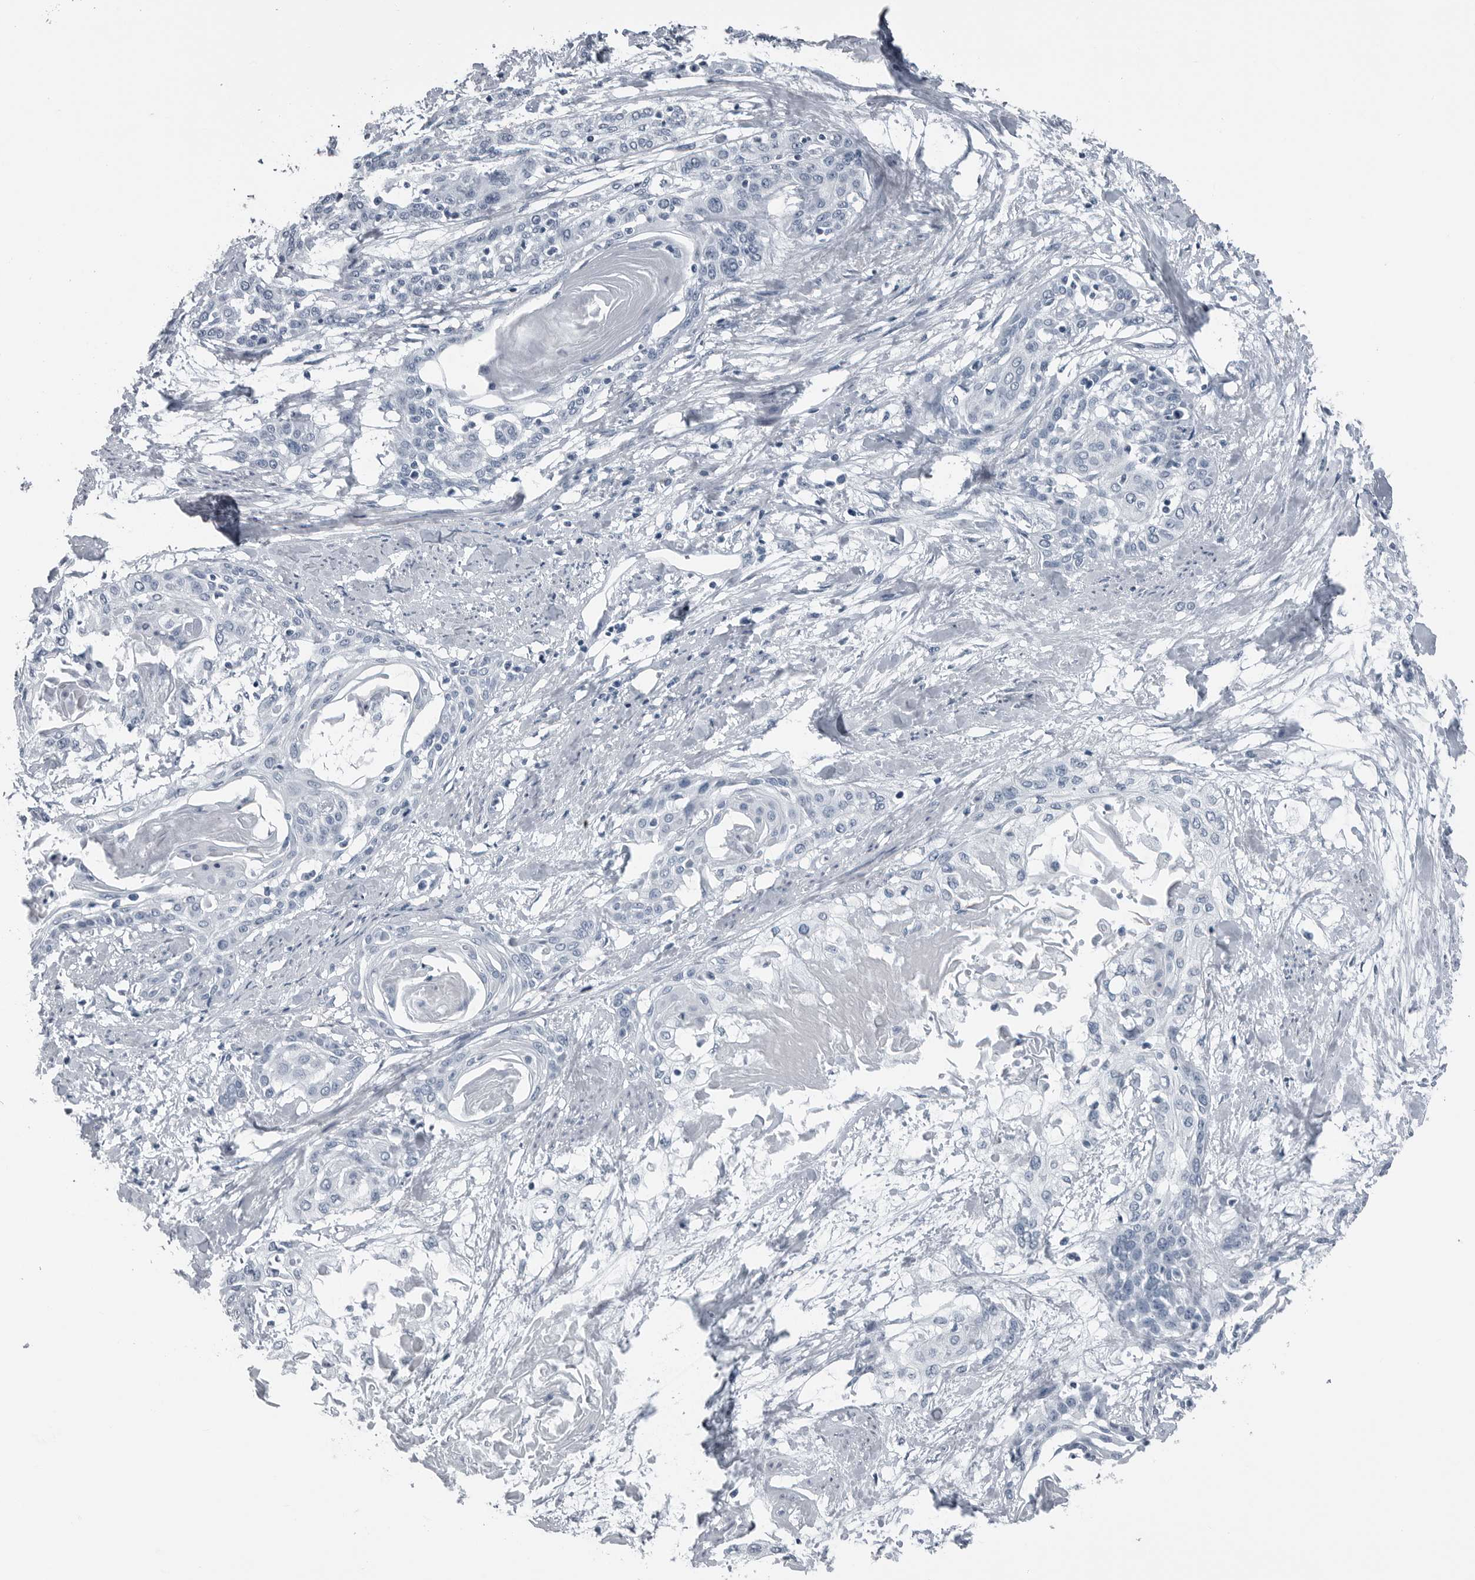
{"staining": {"intensity": "negative", "quantity": "none", "location": "none"}, "tissue": "cervical cancer", "cell_type": "Tumor cells", "image_type": "cancer", "snomed": [{"axis": "morphology", "description": "Squamous cell carcinoma, NOS"}, {"axis": "topography", "description": "Cervix"}], "caption": "An immunohistochemistry photomicrograph of cervical squamous cell carcinoma is shown. There is no staining in tumor cells of cervical squamous cell carcinoma.", "gene": "SPINK1", "patient": {"sex": "female", "age": 57}}